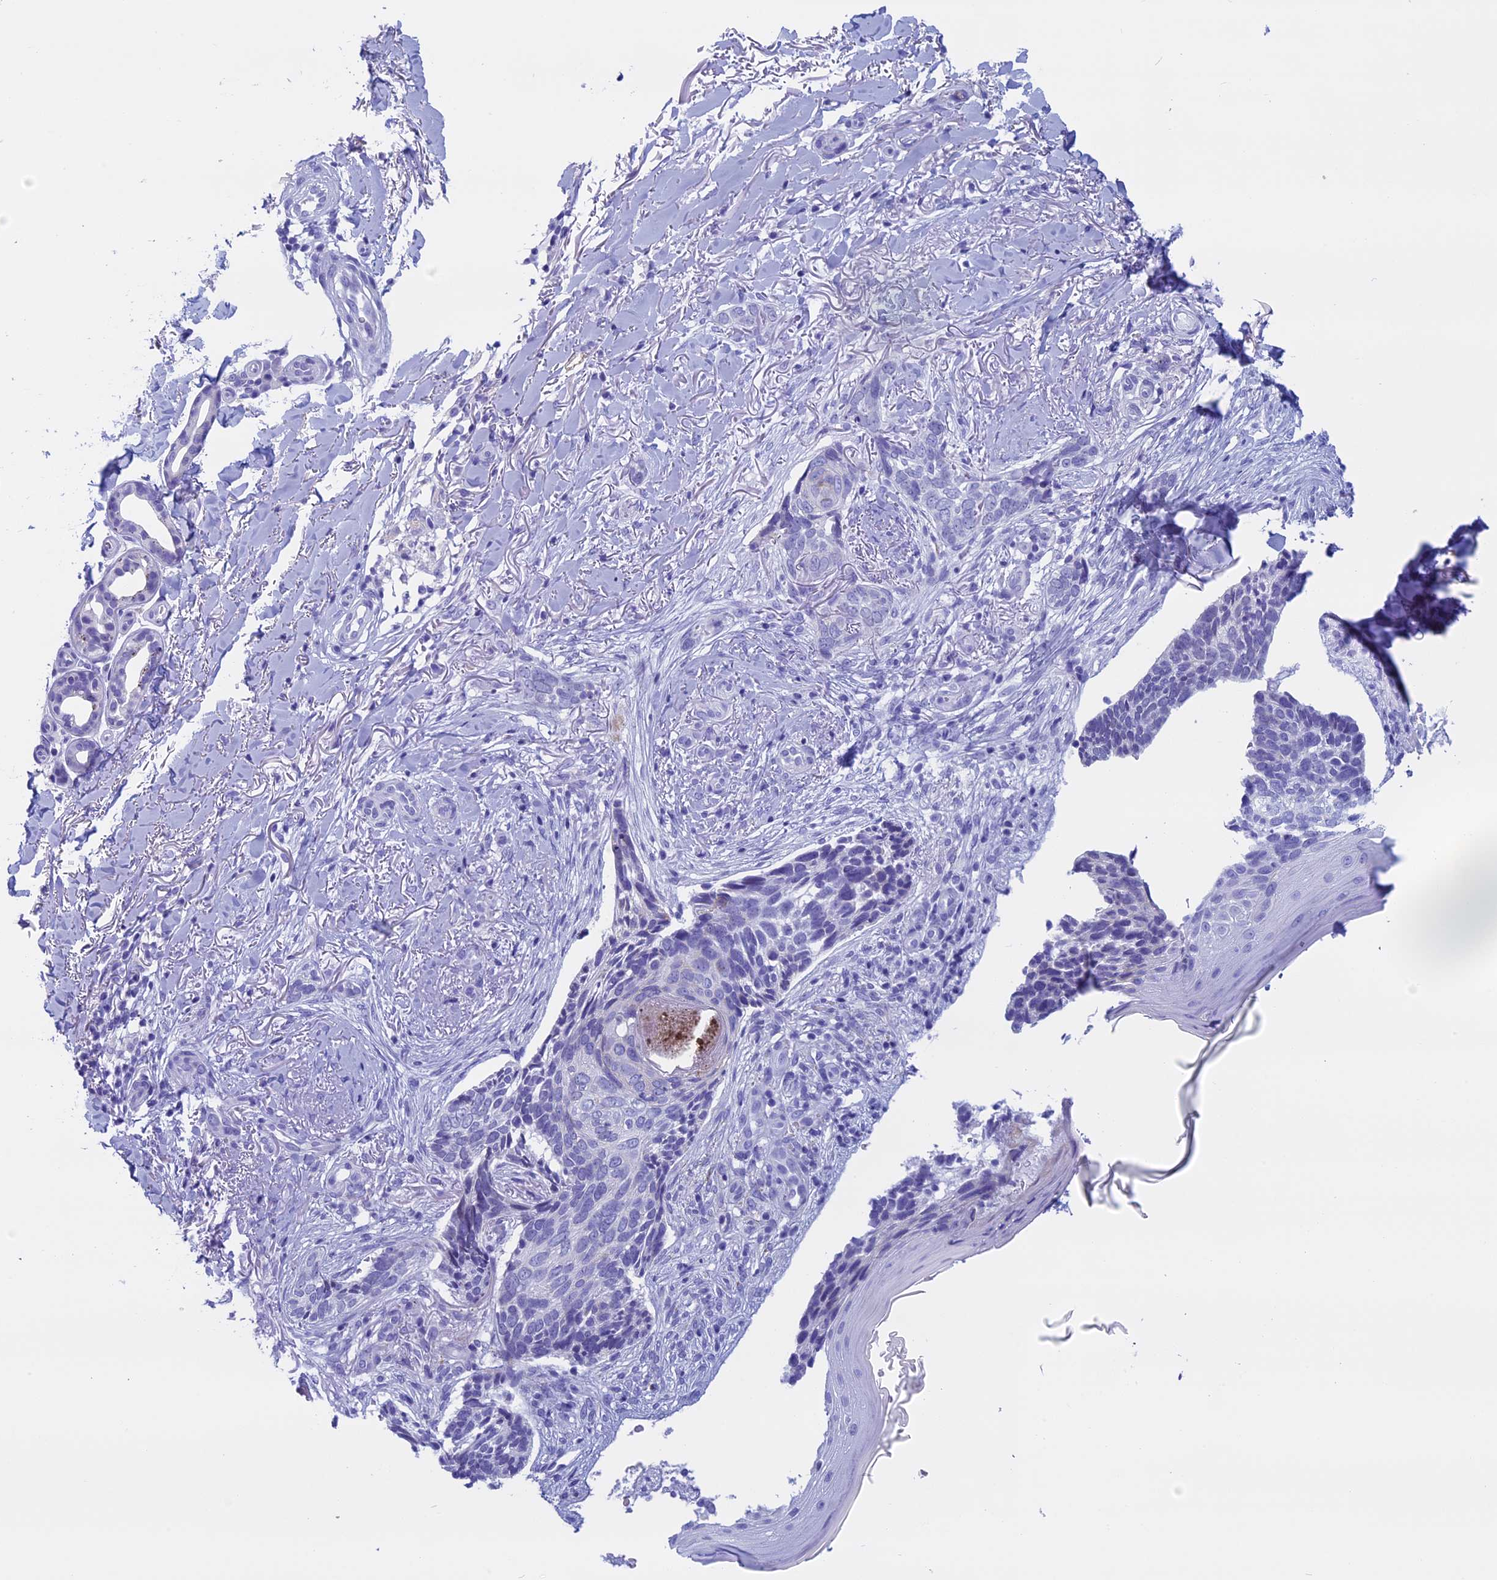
{"staining": {"intensity": "negative", "quantity": "none", "location": "none"}, "tissue": "skin cancer", "cell_type": "Tumor cells", "image_type": "cancer", "snomed": [{"axis": "morphology", "description": "Normal tissue, NOS"}, {"axis": "morphology", "description": "Basal cell carcinoma"}, {"axis": "topography", "description": "Skin"}], "caption": "The image shows no staining of tumor cells in skin cancer (basal cell carcinoma). Nuclei are stained in blue.", "gene": "FAM169A", "patient": {"sex": "female", "age": 67}}